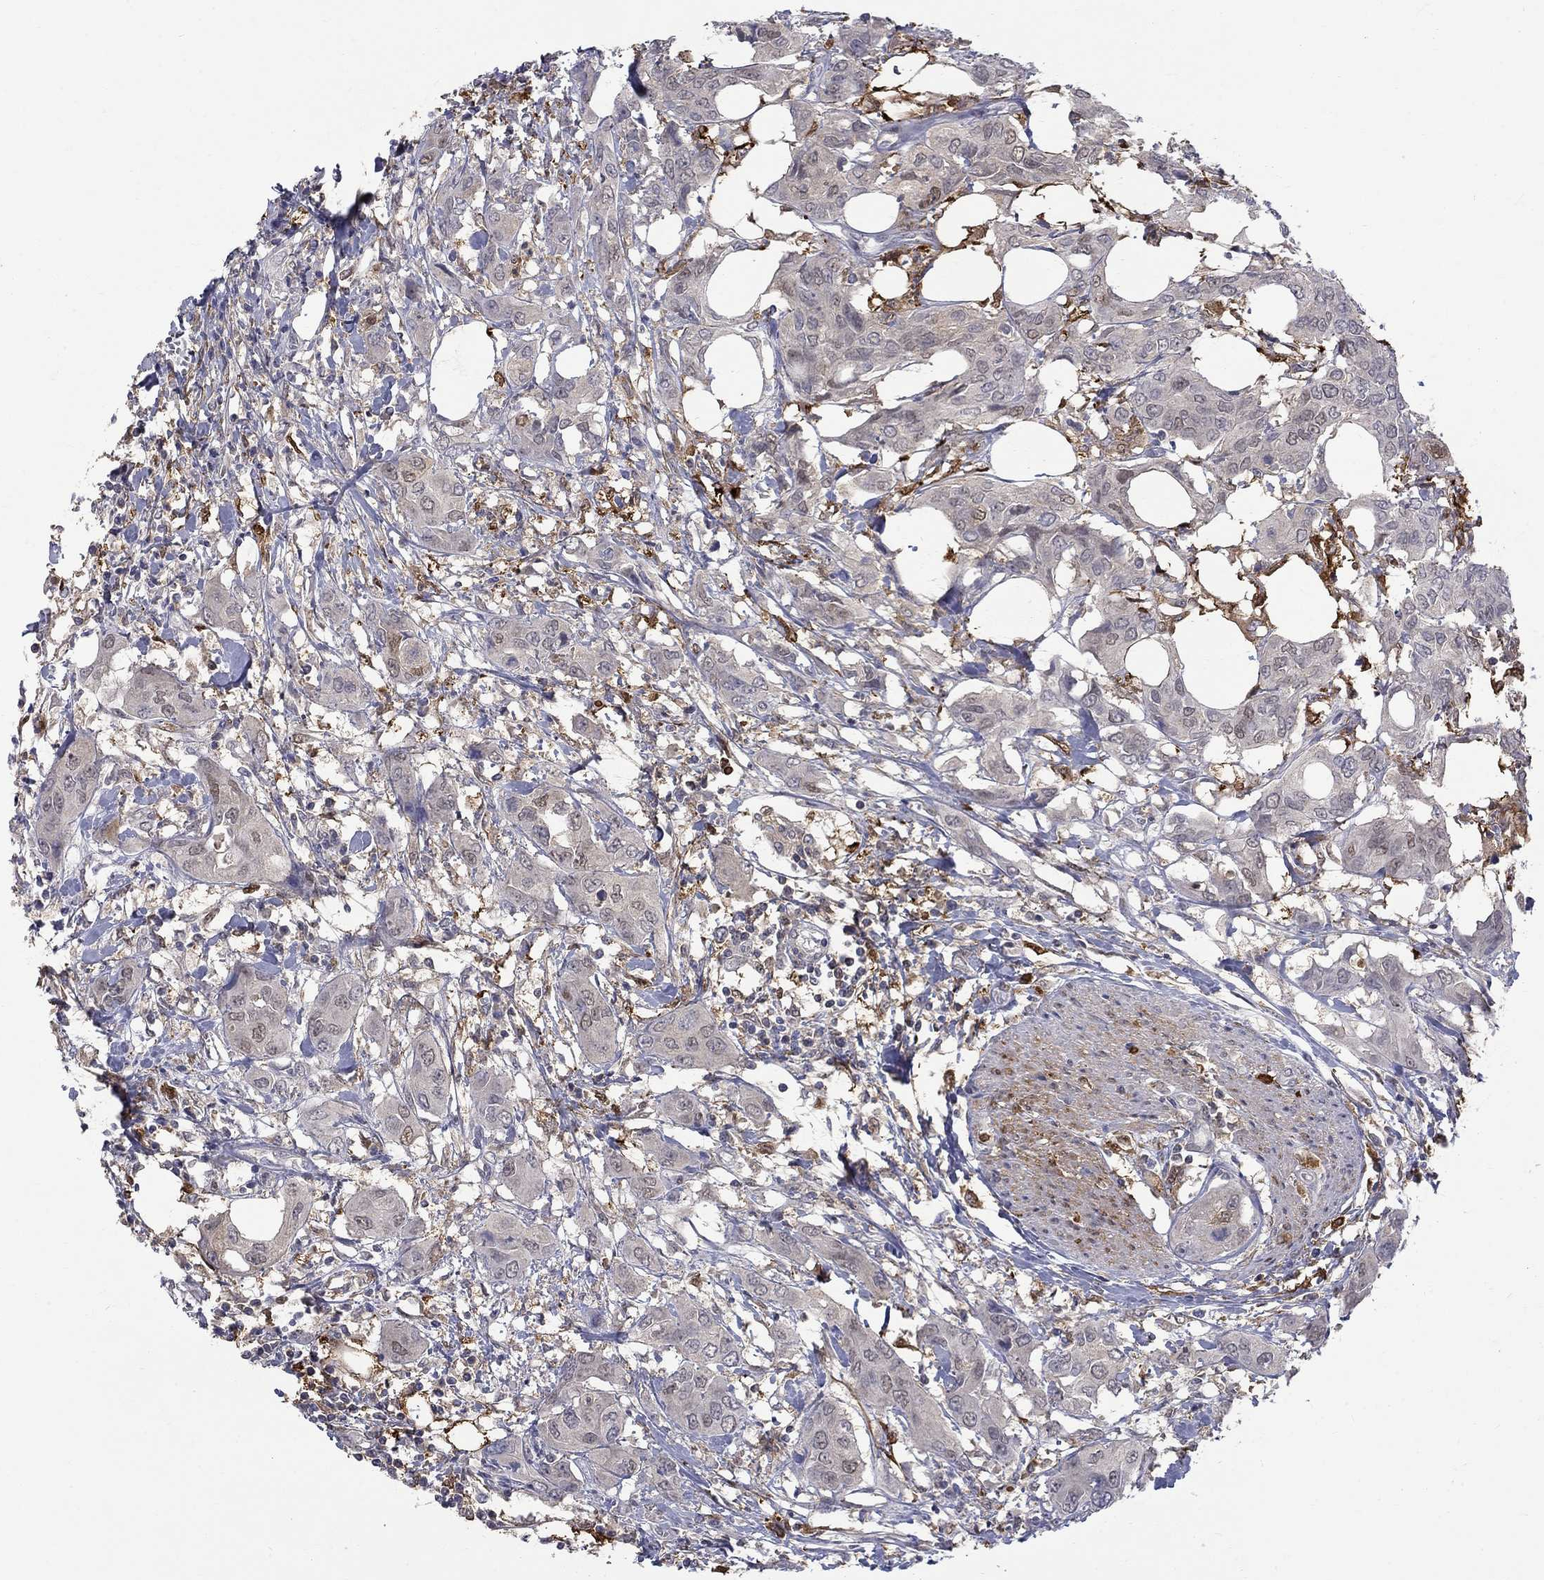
{"staining": {"intensity": "weak", "quantity": ">75%", "location": "cytoplasmic/membranous"}, "tissue": "urothelial cancer", "cell_type": "Tumor cells", "image_type": "cancer", "snomed": [{"axis": "morphology", "description": "Urothelial carcinoma, NOS"}, {"axis": "morphology", "description": "Urothelial carcinoma, High grade"}, {"axis": "topography", "description": "Urinary bladder"}], "caption": "Immunohistochemical staining of urothelial cancer displays low levels of weak cytoplasmic/membranous staining in approximately >75% of tumor cells.", "gene": "PCBP3", "patient": {"sex": "male", "age": 63}}